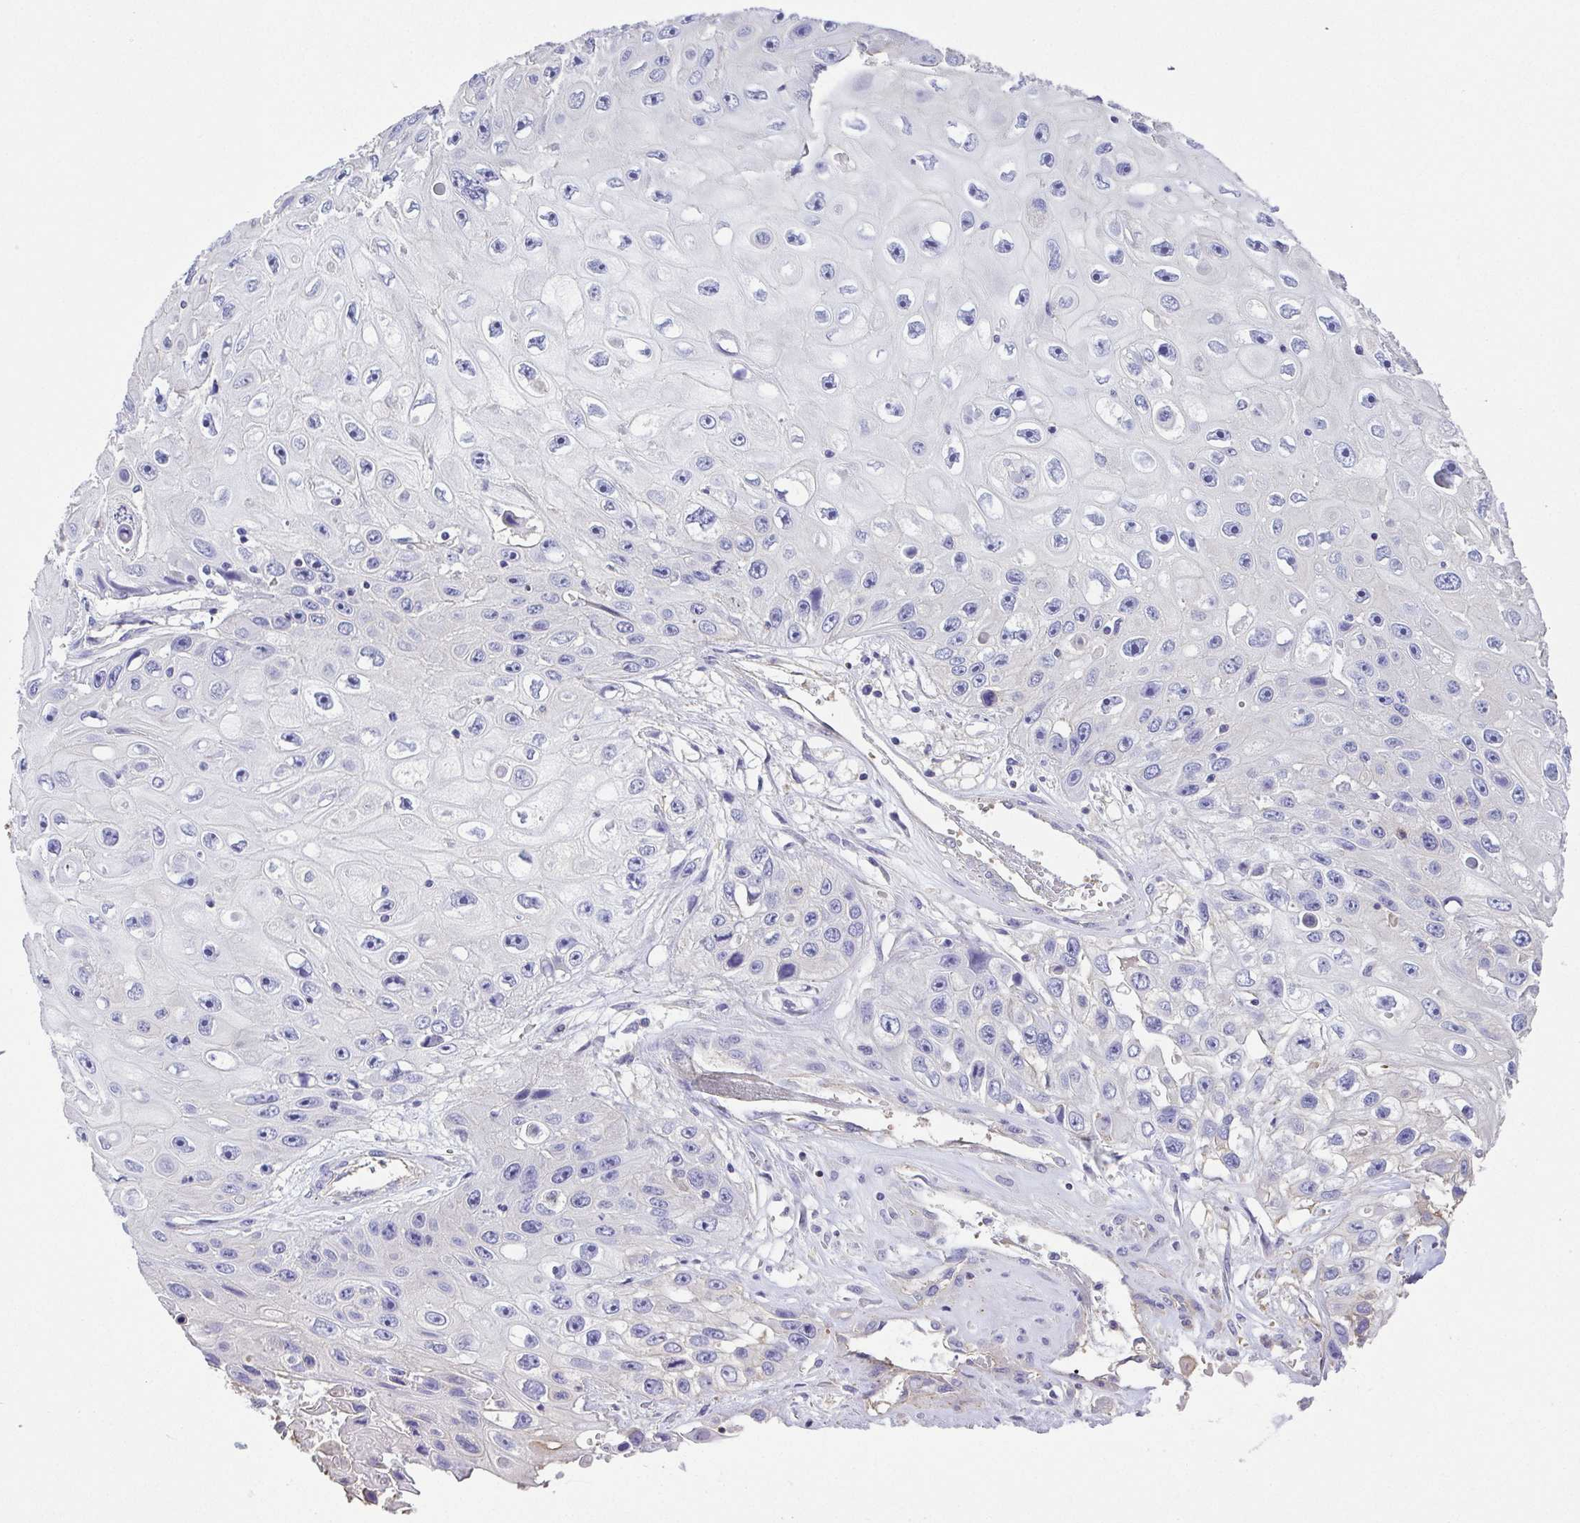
{"staining": {"intensity": "negative", "quantity": "none", "location": "none"}, "tissue": "skin cancer", "cell_type": "Tumor cells", "image_type": "cancer", "snomed": [{"axis": "morphology", "description": "Squamous cell carcinoma, NOS"}, {"axis": "topography", "description": "Skin"}], "caption": "Protein analysis of skin cancer (squamous cell carcinoma) shows no significant positivity in tumor cells.", "gene": "MYL6", "patient": {"sex": "male", "age": 82}}